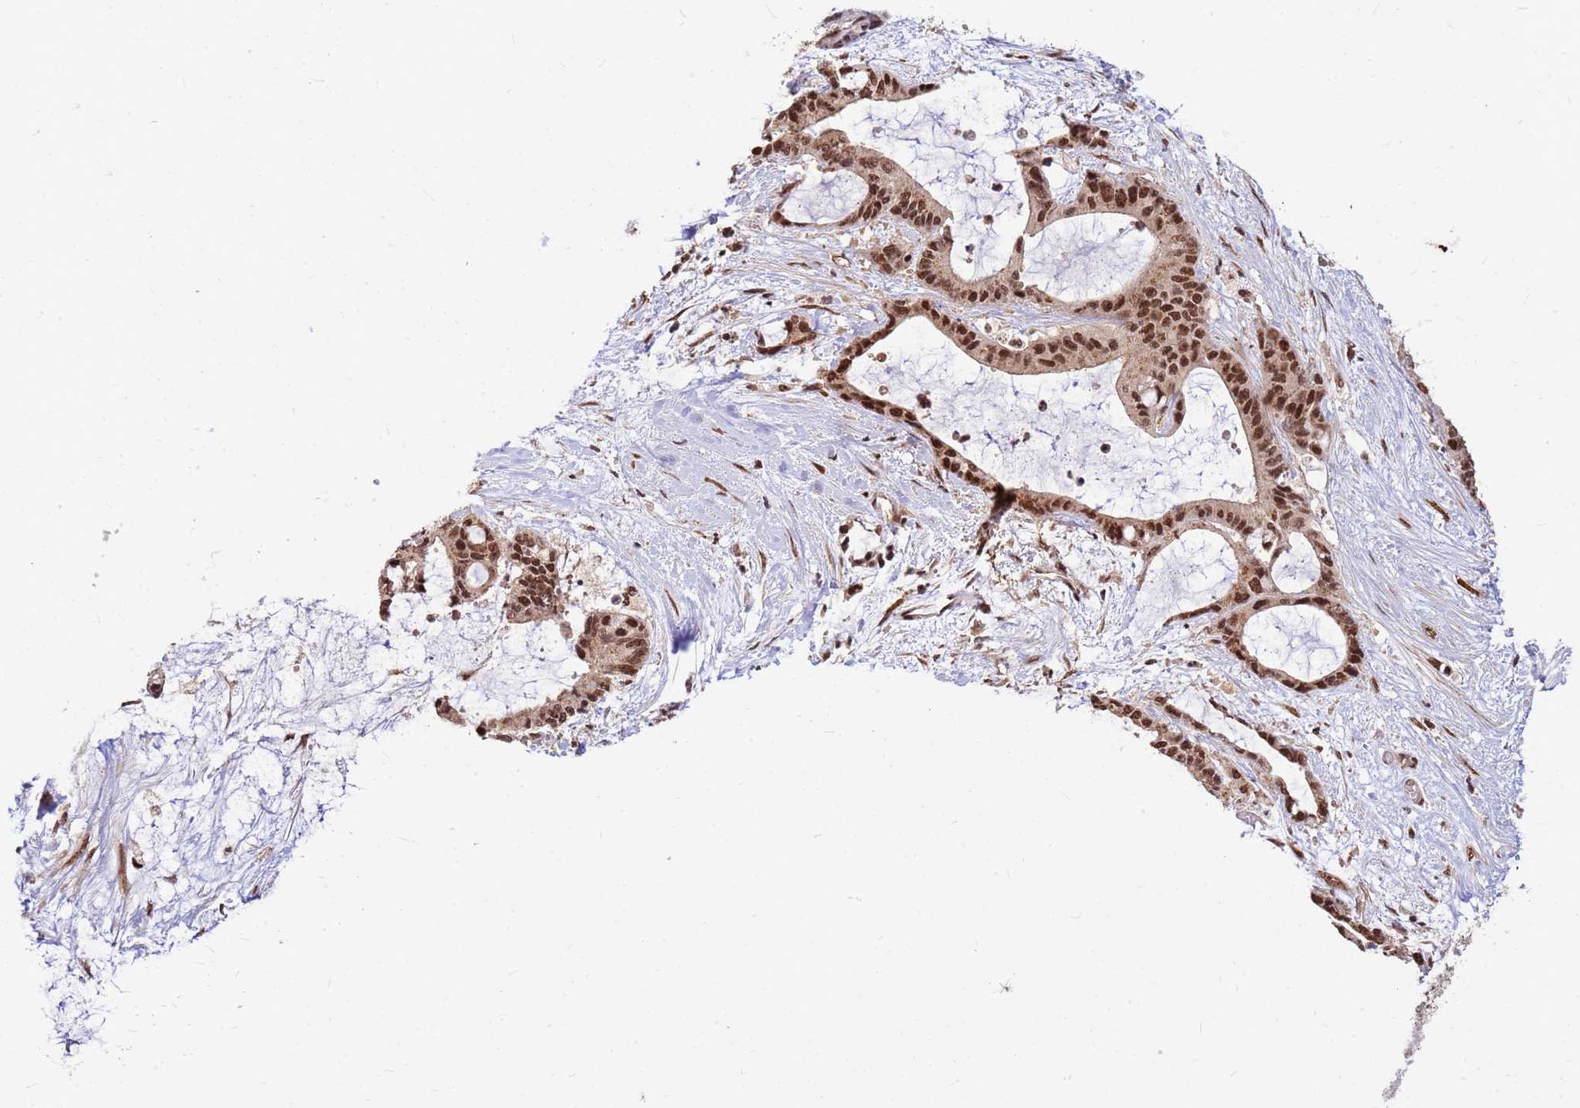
{"staining": {"intensity": "strong", "quantity": ">75%", "location": "nuclear"}, "tissue": "liver cancer", "cell_type": "Tumor cells", "image_type": "cancer", "snomed": [{"axis": "morphology", "description": "Normal tissue, NOS"}, {"axis": "morphology", "description": "Cholangiocarcinoma"}, {"axis": "topography", "description": "Liver"}, {"axis": "topography", "description": "Peripheral nerve tissue"}], "caption": "Immunohistochemical staining of cholangiocarcinoma (liver) exhibits high levels of strong nuclear protein expression in about >75% of tumor cells.", "gene": "NCBP2", "patient": {"sex": "female", "age": 73}}